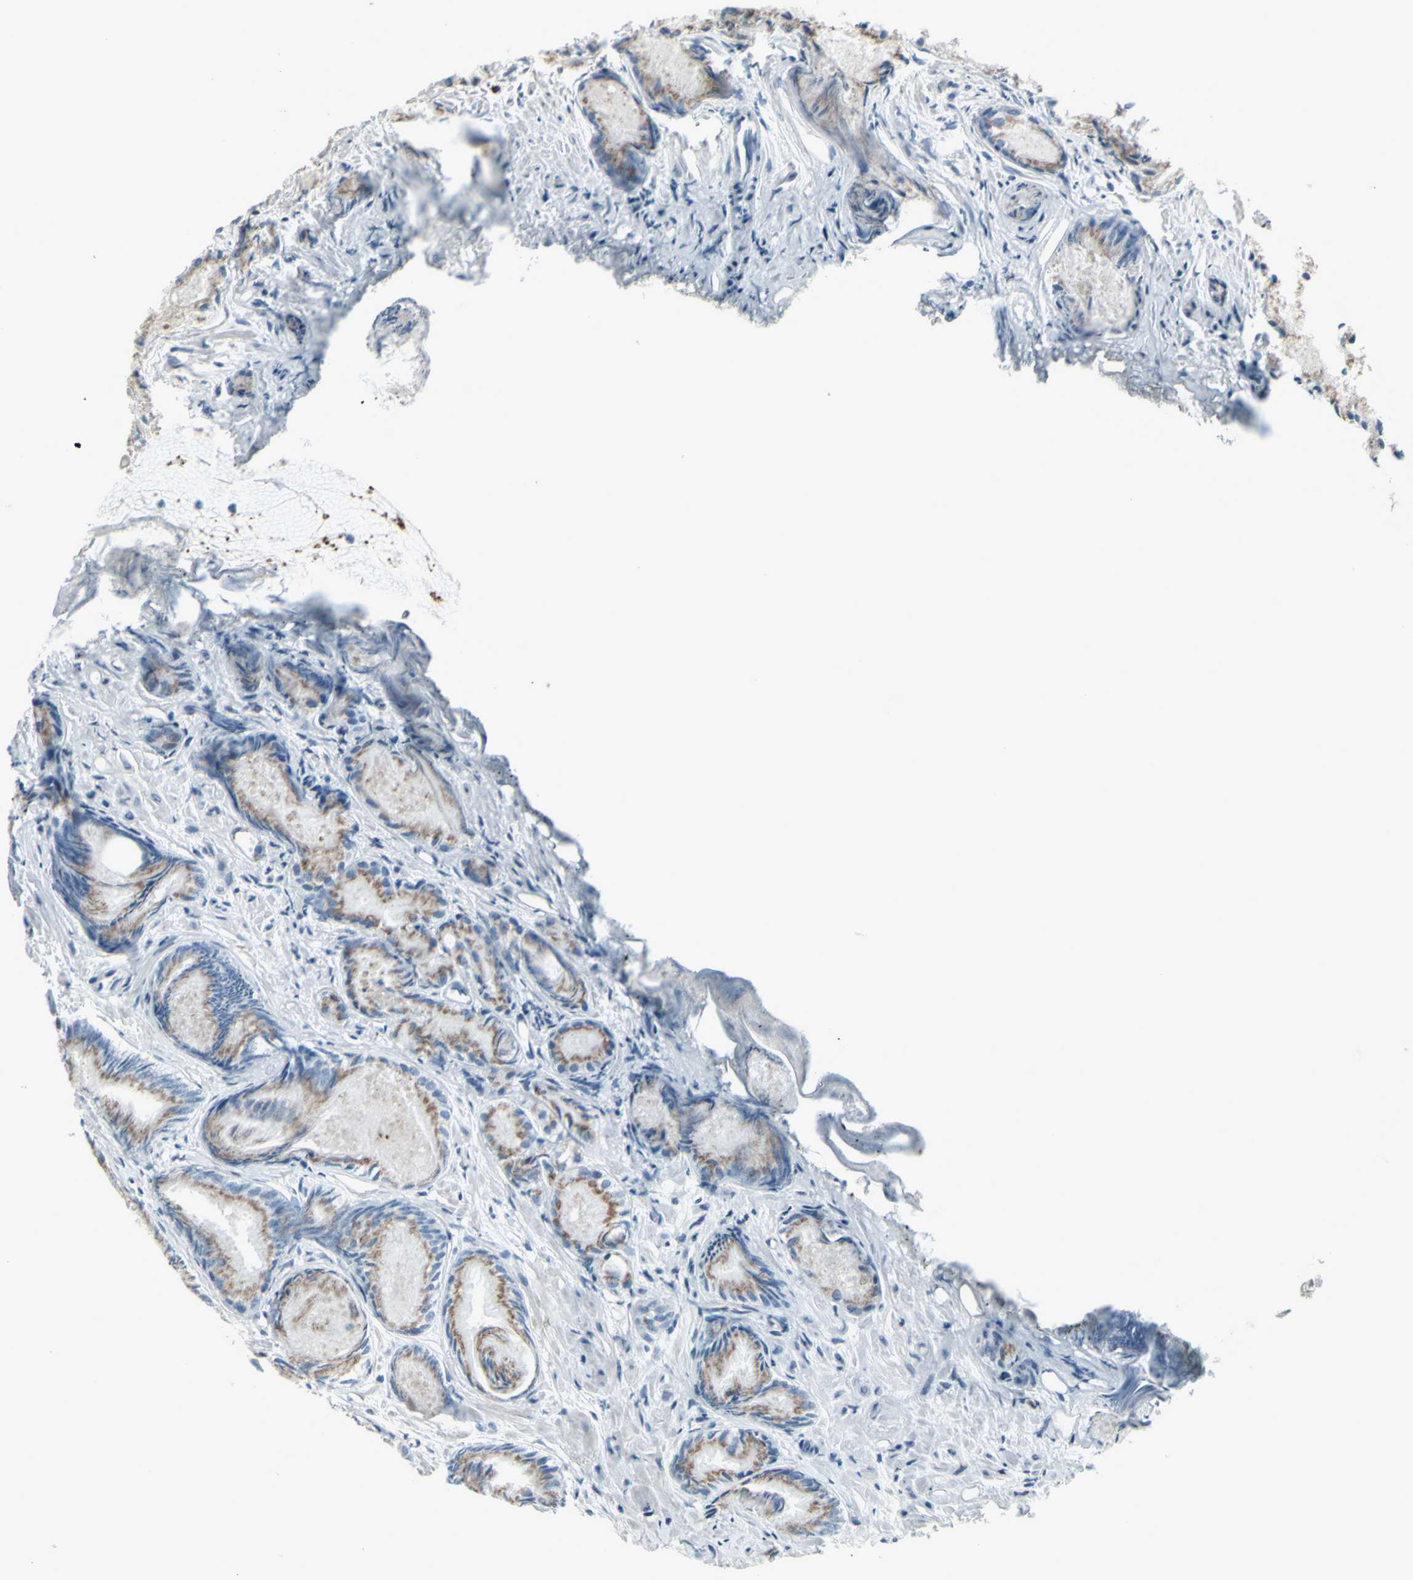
{"staining": {"intensity": "moderate", "quantity": "25%-75%", "location": "cytoplasmic/membranous"}, "tissue": "prostate cancer", "cell_type": "Tumor cells", "image_type": "cancer", "snomed": [{"axis": "morphology", "description": "Adenocarcinoma, Low grade"}, {"axis": "topography", "description": "Prostate"}], "caption": "Protein analysis of adenocarcinoma (low-grade) (prostate) tissue displays moderate cytoplasmic/membranous staining in approximately 25%-75% of tumor cells.", "gene": "CD79B", "patient": {"sex": "male", "age": 72}}